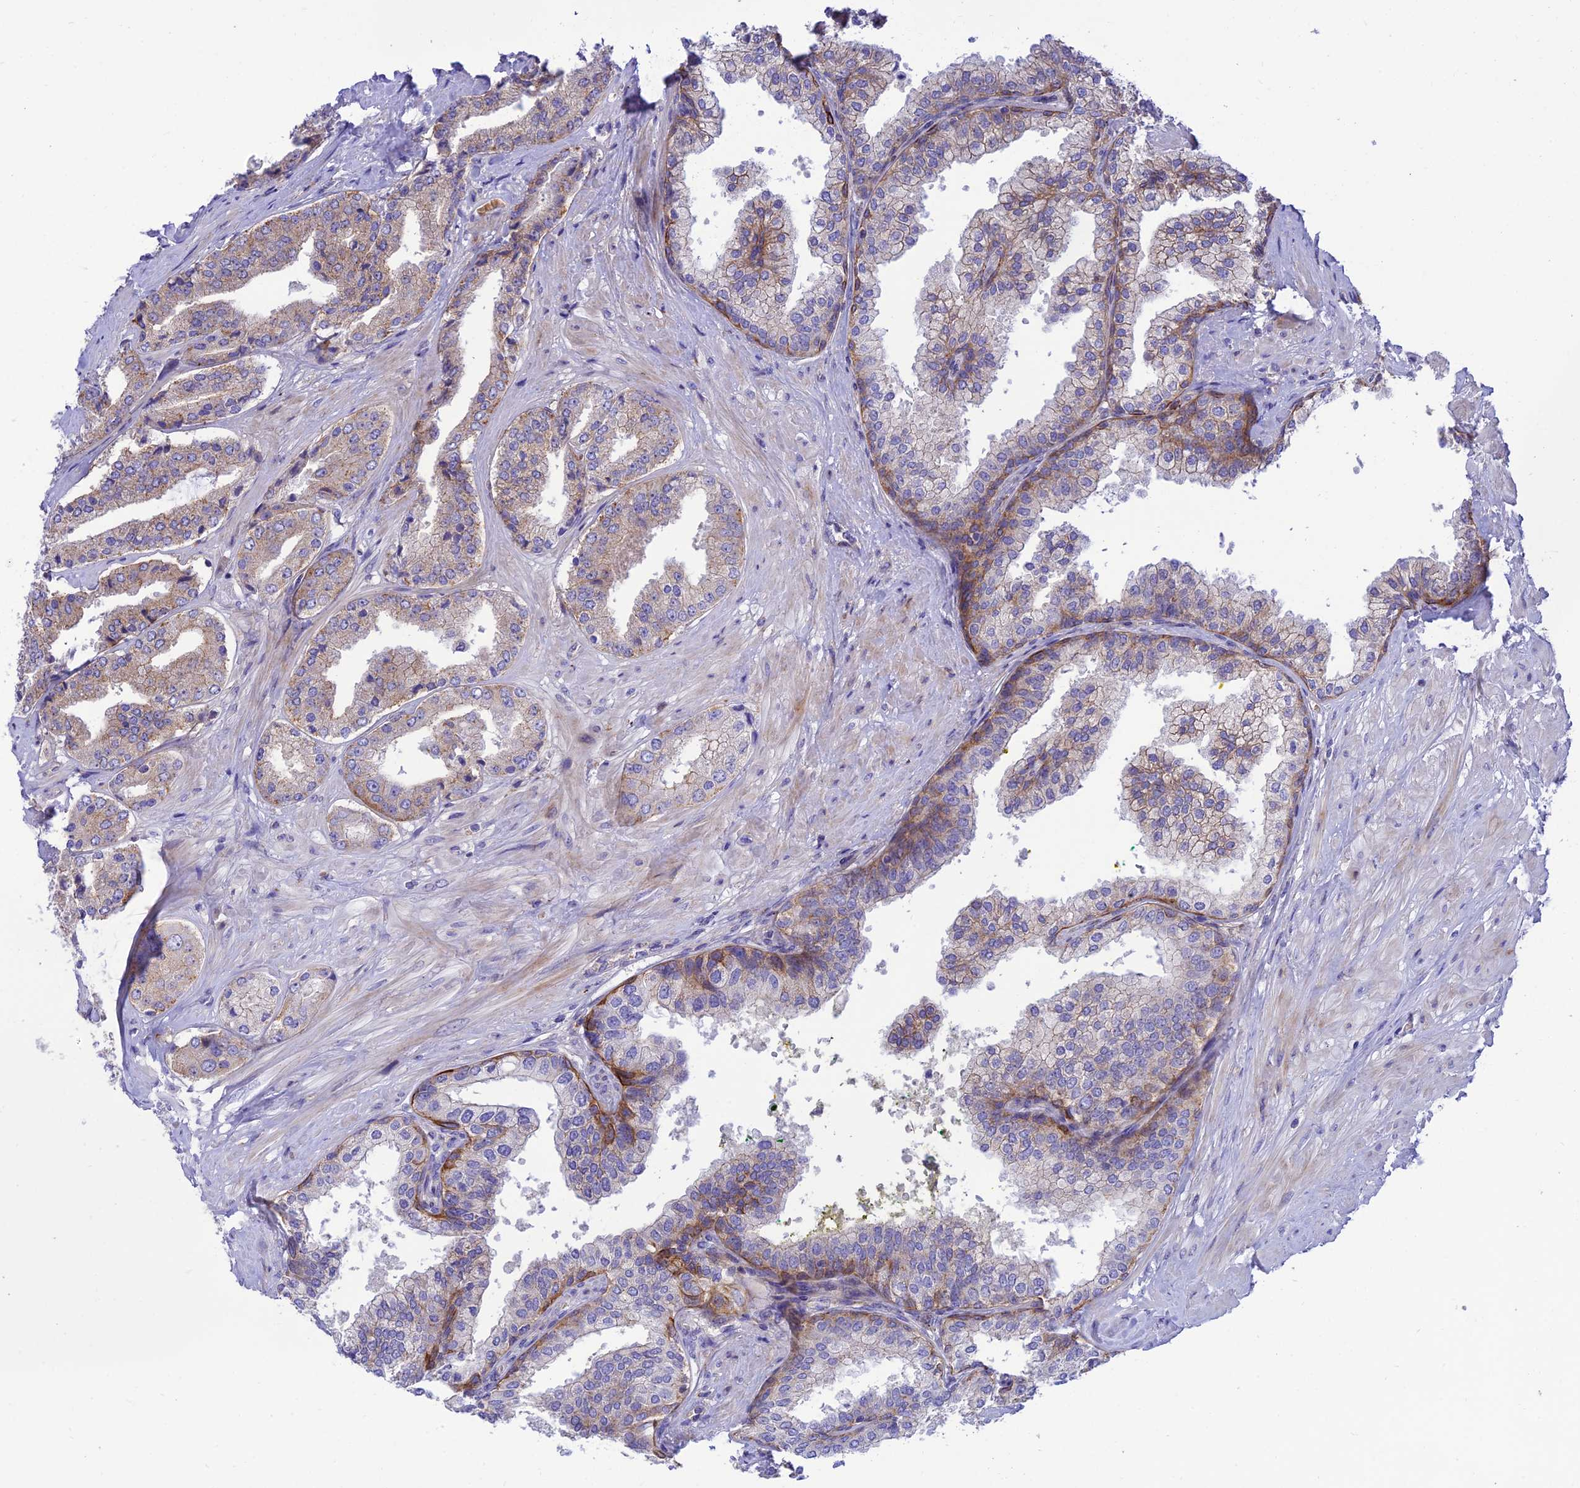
{"staining": {"intensity": "moderate", "quantity": "25%-75%", "location": "cytoplasmic/membranous"}, "tissue": "prostate cancer", "cell_type": "Tumor cells", "image_type": "cancer", "snomed": [{"axis": "morphology", "description": "Adenocarcinoma, High grade"}, {"axis": "topography", "description": "Prostate"}], "caption": "IHC (DAB) staining of prostate cancer shows moderate cytoplasmic/membranous protein expression in about 25%-75% of tumor cells.", "gene": "CCDC157", "patient": {"sex": "male", "age": 63}}